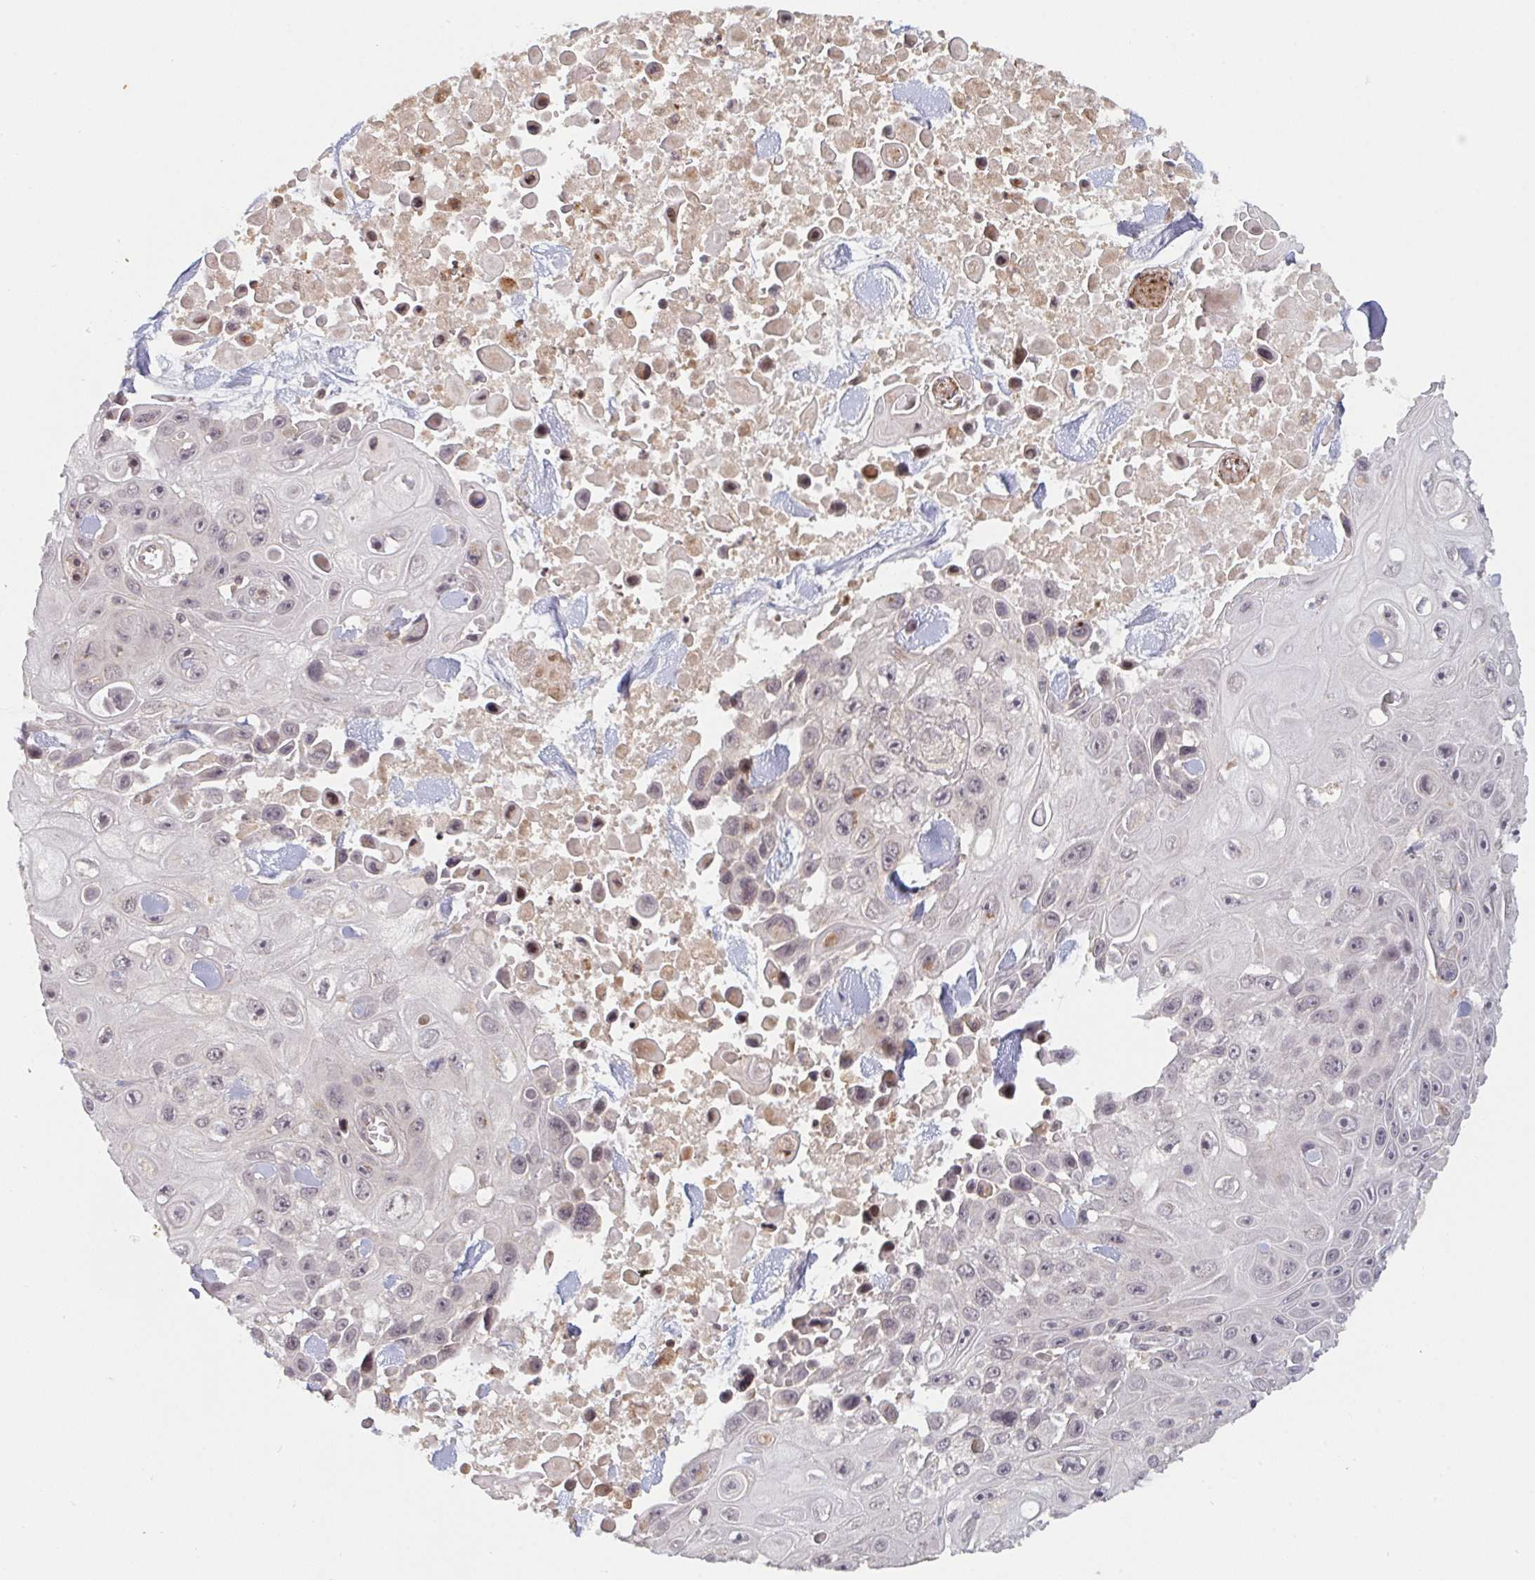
{"staining": {"intensity": "weak", "quantity": "25%-75%", "location": "nuclear"}, "tissue": "skin cancer", "cell_type": "Tumor cells", "image_type": "cancer", "snomed": [{"axis": "morphology", "description": "Squamous cell carcinoma, NOS"}, {"axis": "topography", "description": "Skin"}], "caption": "Skin cancer was stained to show a protein in brown. There is low levels of weak nuclear staining in about 25%-75% of tumor cells.", "gene": "DCST1", "patient": {"sex": "male", "age": 82}}